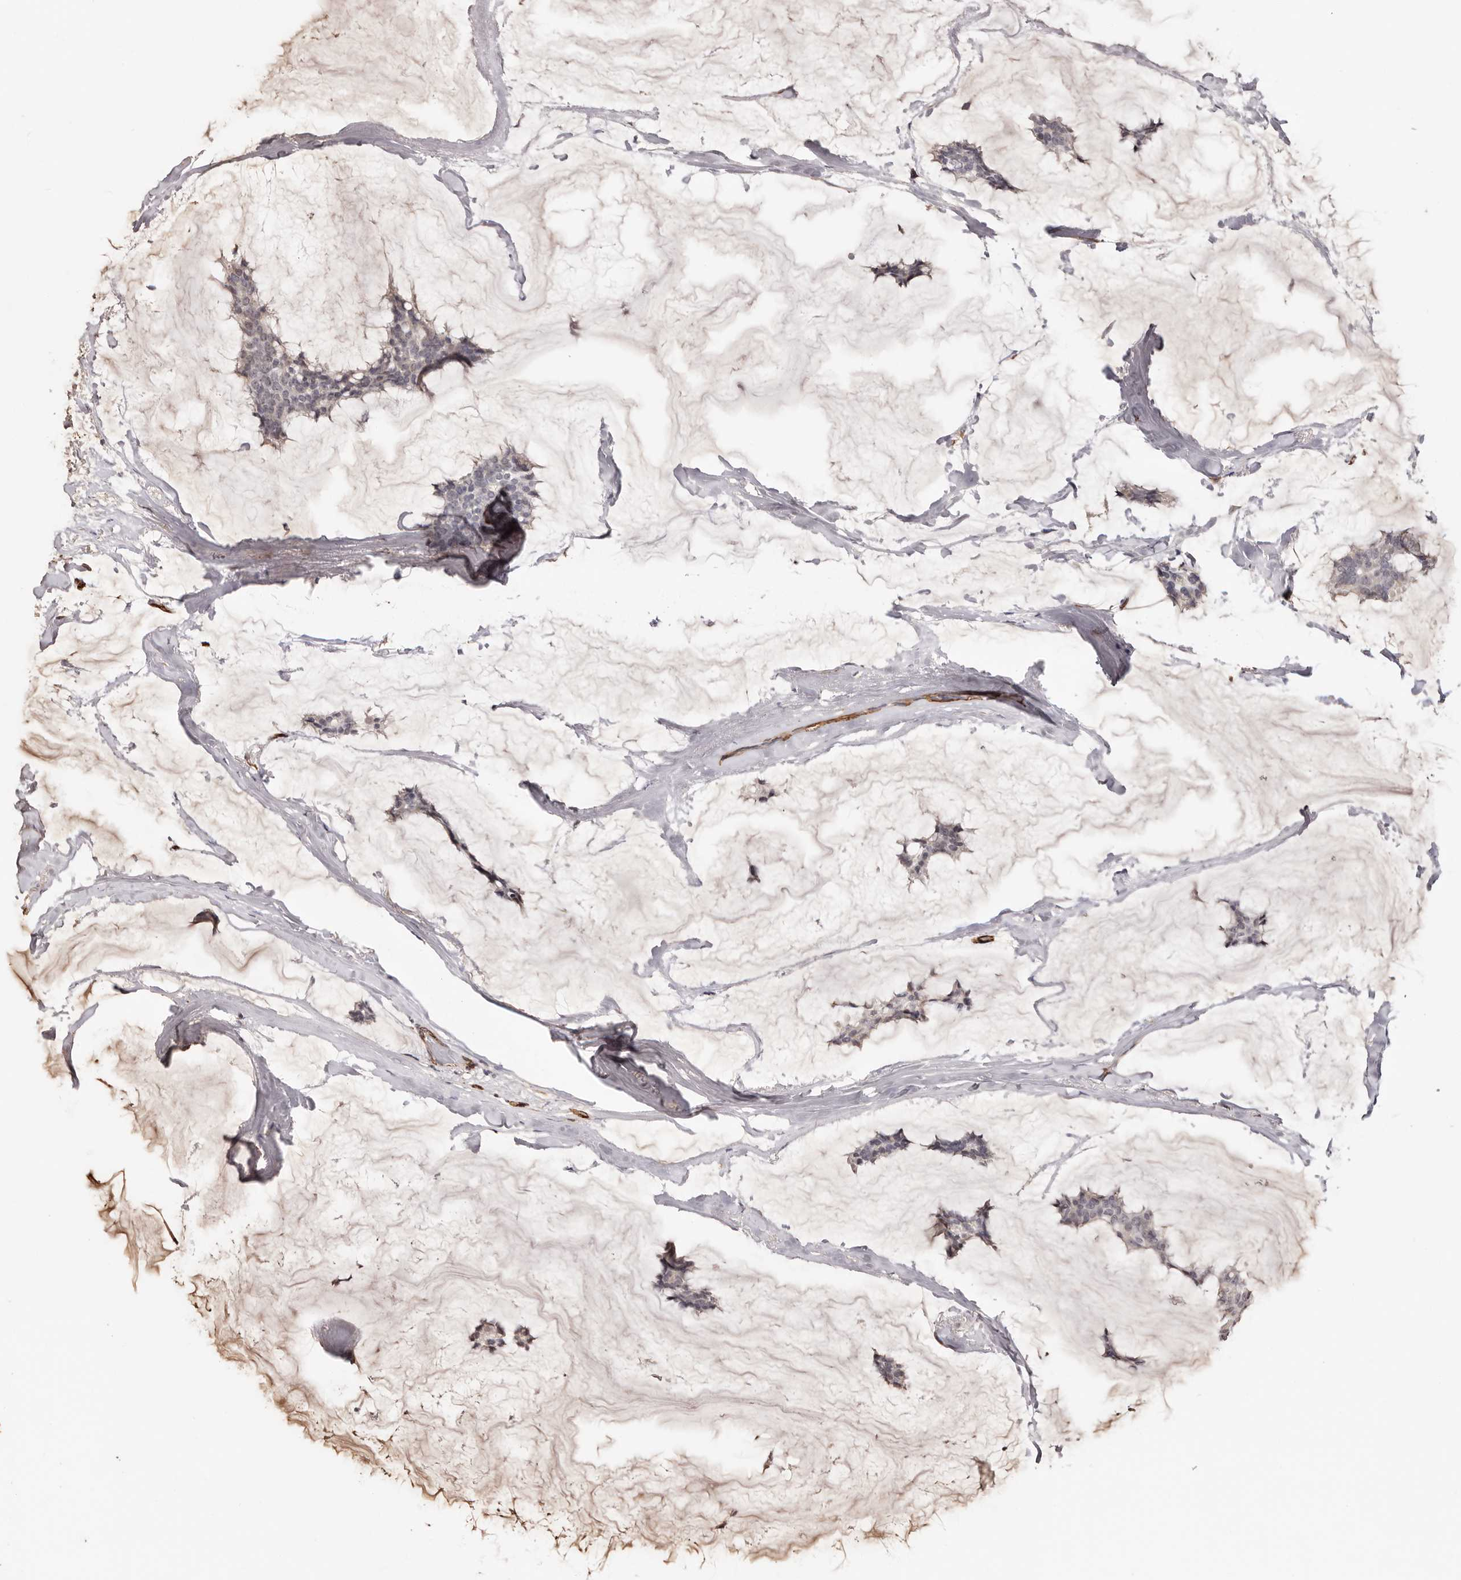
{"staining": {"intensity": "negative", "quantity": "none", "location": "none"}, "tissue": "breast cancer", "cell_type": "Tumor cells", "image_type": "cancer", "snomed": [{"axis": "morphology", "description": "Duct carcinoma"}, {"axis": "topography", "description": "Breast"}], "caption": "Photomicrograph shows no protein expression in tumor cells of breast cancer tissue.", "gene": "ZNF557", "patient": {"sex": "female", "age": 93}}